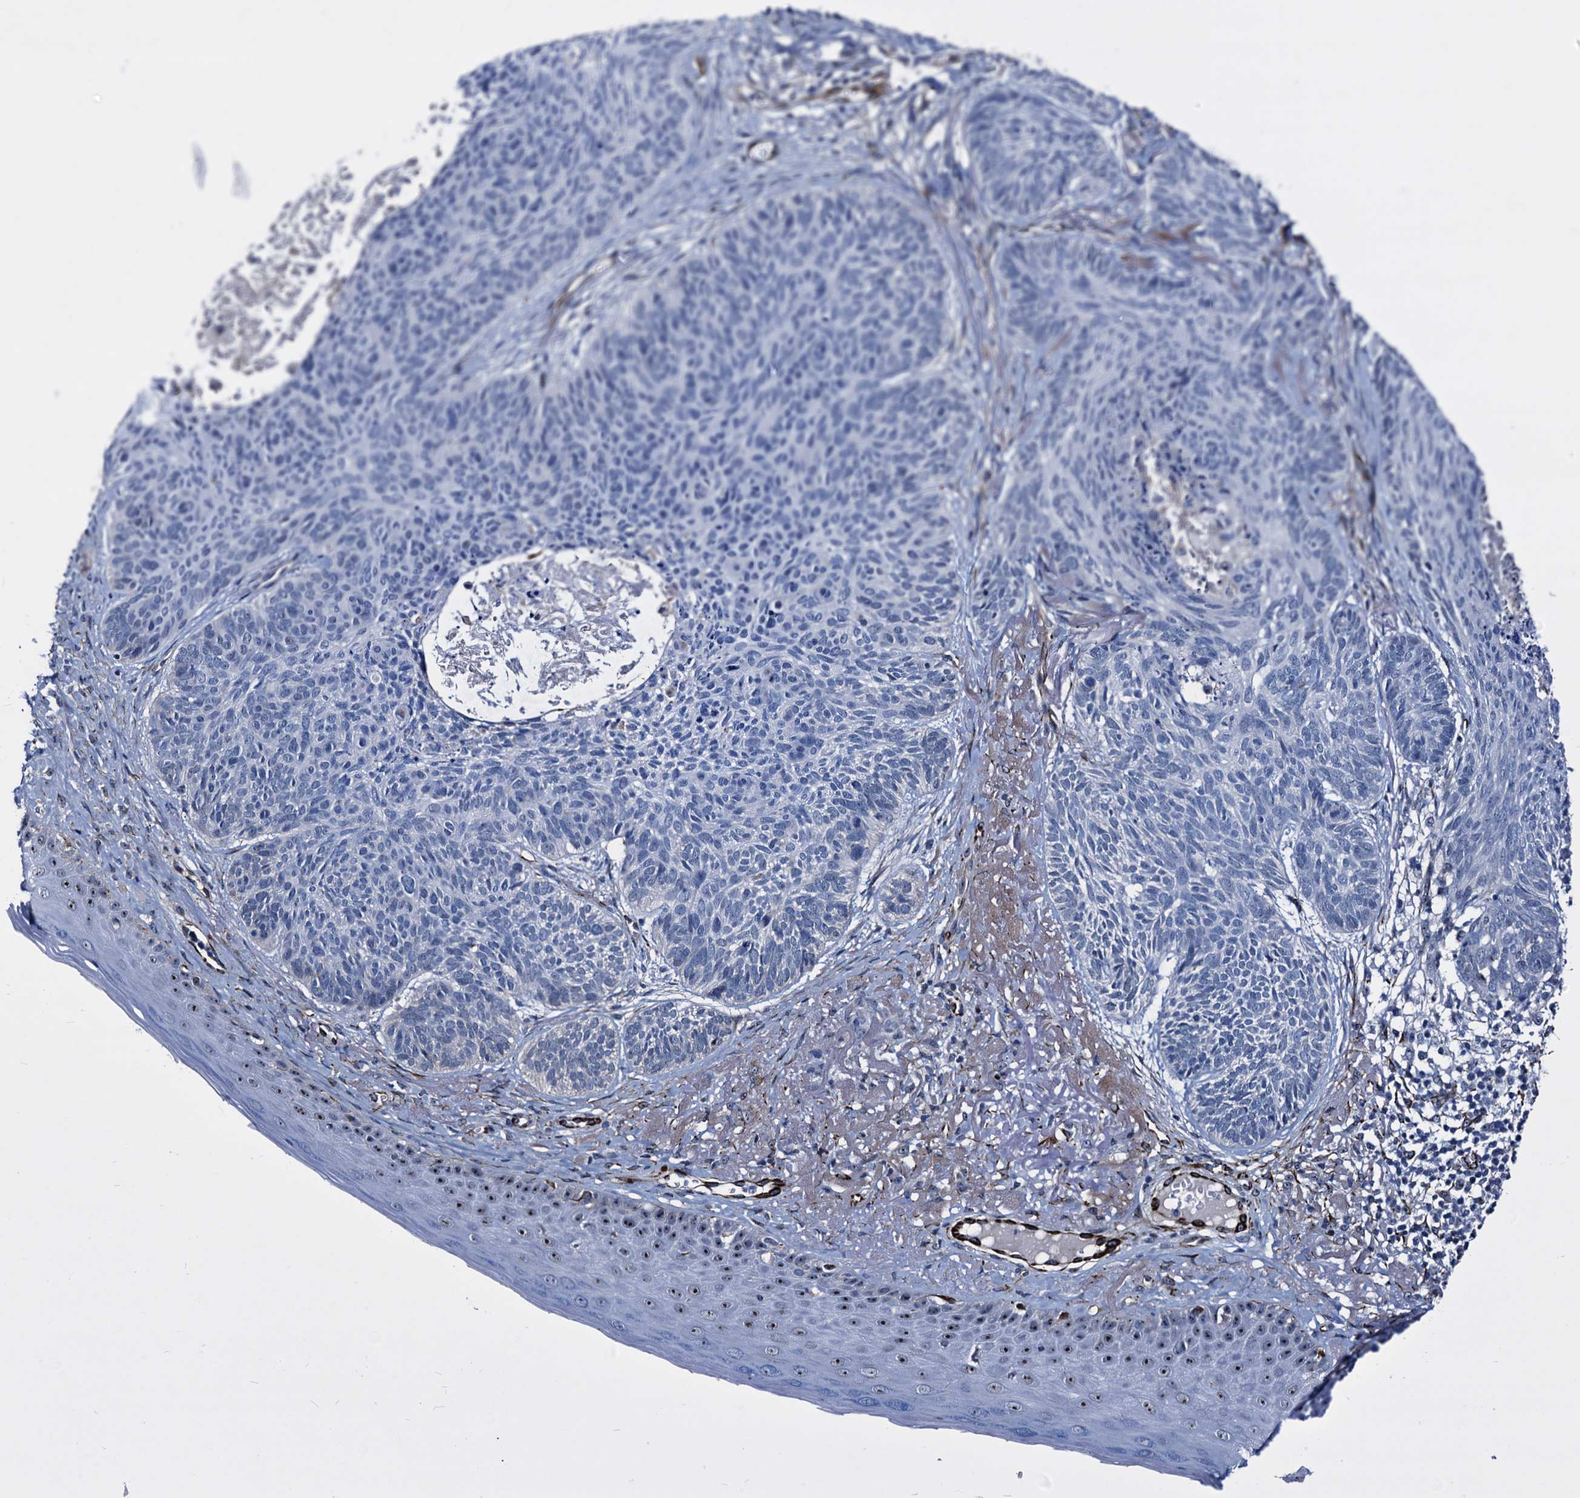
{"staining": {"intensity": "negative", "quantity": "none", "location": "none"}, "tissue": "skin cancer", "cell_type": "Tumor cells", "image_type": "cancer", "snomed": [{"axis": "morphology", "description": "Normal tissue, NOS"}, {"axis": "morphology", "description": "Basal cell carcinoma"}, {"axis": "topography", "description": "Skin"}], "caption": "Tumor cells are negative for brown protein staining in skin basal cell carcinoma.", "gene": "EMG1", "patient": {"sex": "male", "age": 66}}